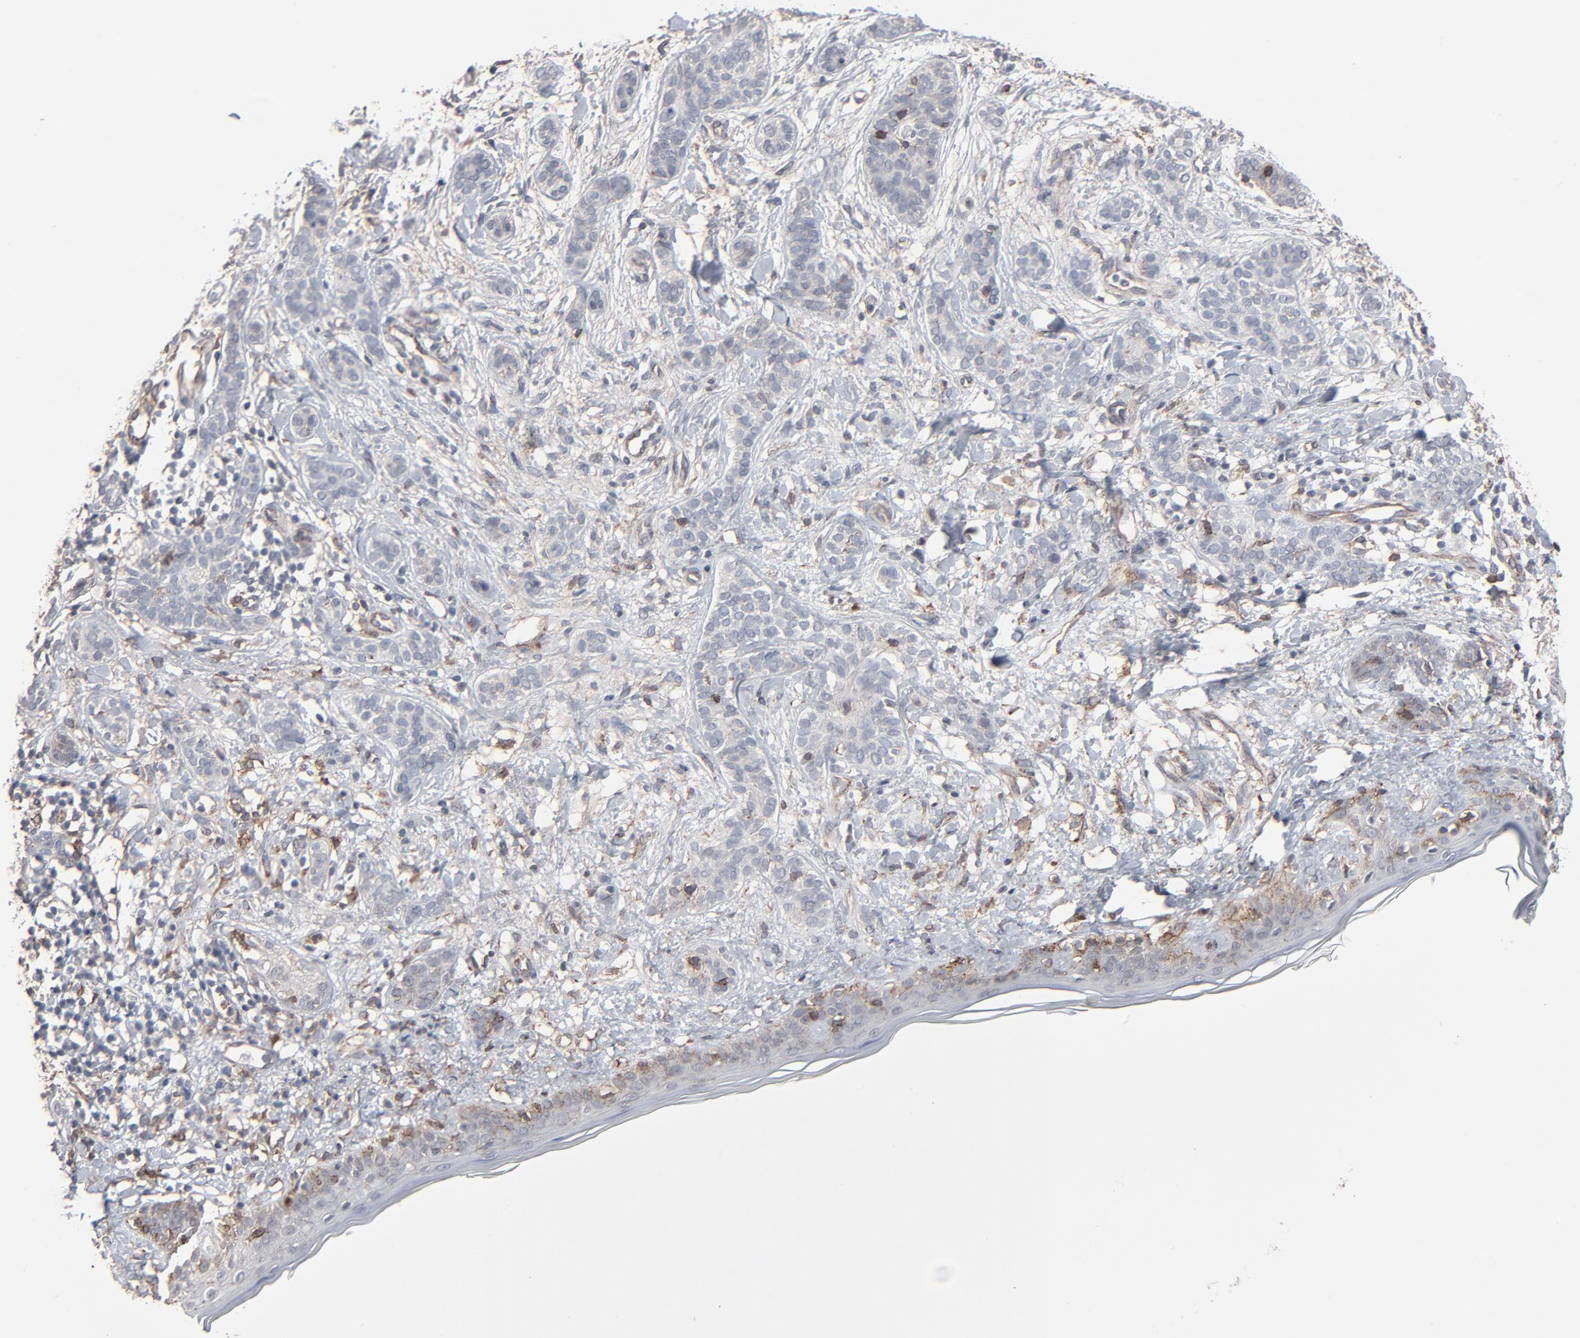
{"staining": {"intensity": "moderate", "quantity": "<25%", "location": "cytoplasmic/membranous,nuclear"}, "tissue": "skin cancer", "cell_type": "Tumor cells", "image_type": "cancer", "snomed": [{"axis": "morphology", "description": "Normal tissue, NOS"}, {"axis": "morphology", "description": "Basal cell carcinoma"}, {"axis": "topography", "description": "Skin"}], "caption": "Immunohistochemistry of human basal cell carcinoma (skin) reveals low levels of moderate cytoplasmic/membranous and nuclear staining in approximately <25% of tumor cells.", "gene": "CTNND1", "patient": {"sex": "male", "age": 63}}